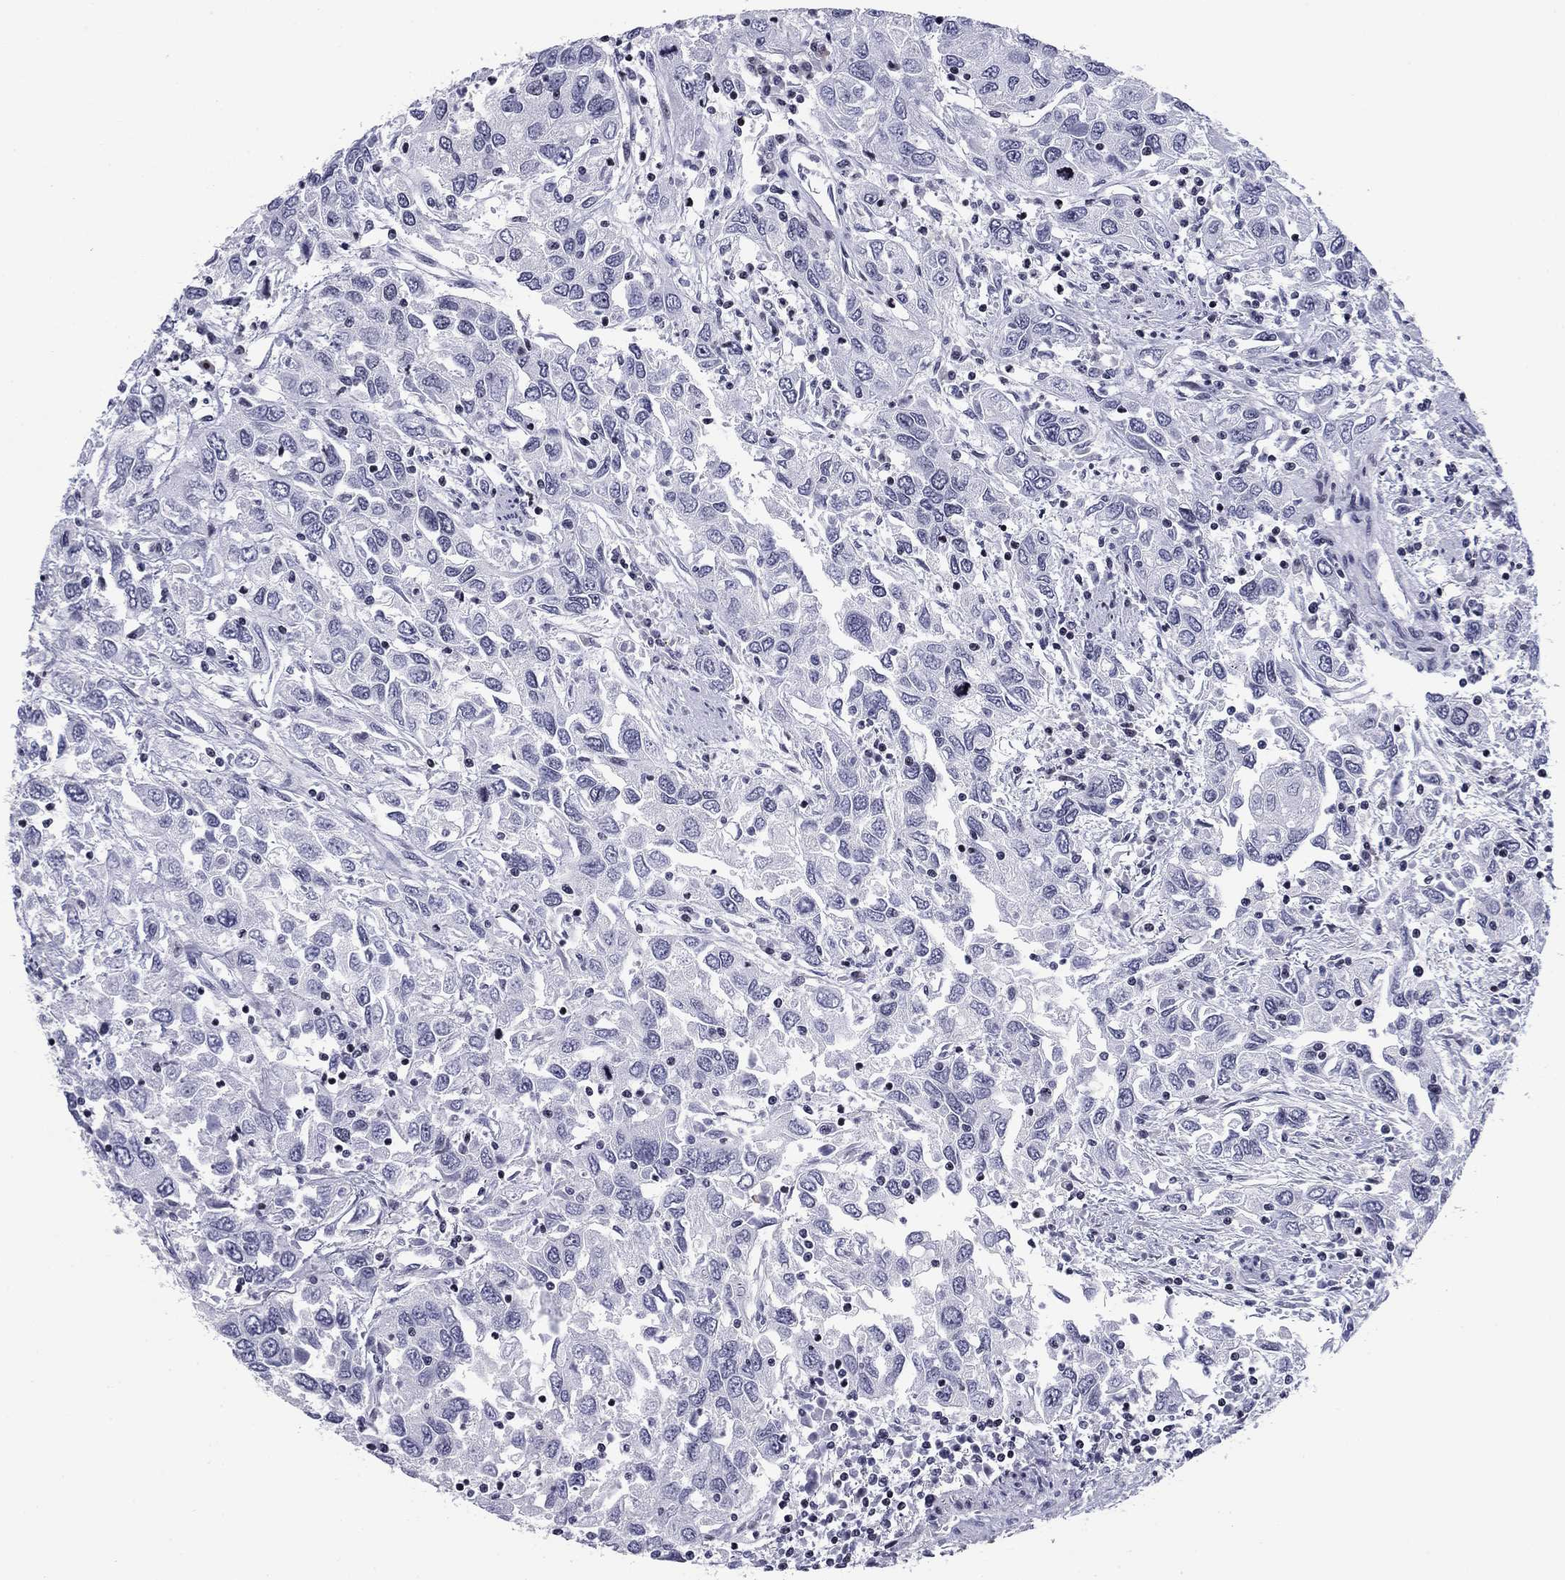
{"staining": {"intensity": "negative", "quantity": "none", "location": "none"}, "tissue": "urothelial cancer", "cell_type": "Tumor cells", "image_type": "cancer", "snomed": [{"axis": "morphology", "description": "Urothelial carcinoma, High grade"}, {"axis": "topography", "description": "Urinary bladder"}], "caption": "Protein analysis of urothelial cancer demonstrates no significant expression in tumor cells.", "gene": "CCDC144A", "patient": {"sex": "male", "age": 76}}